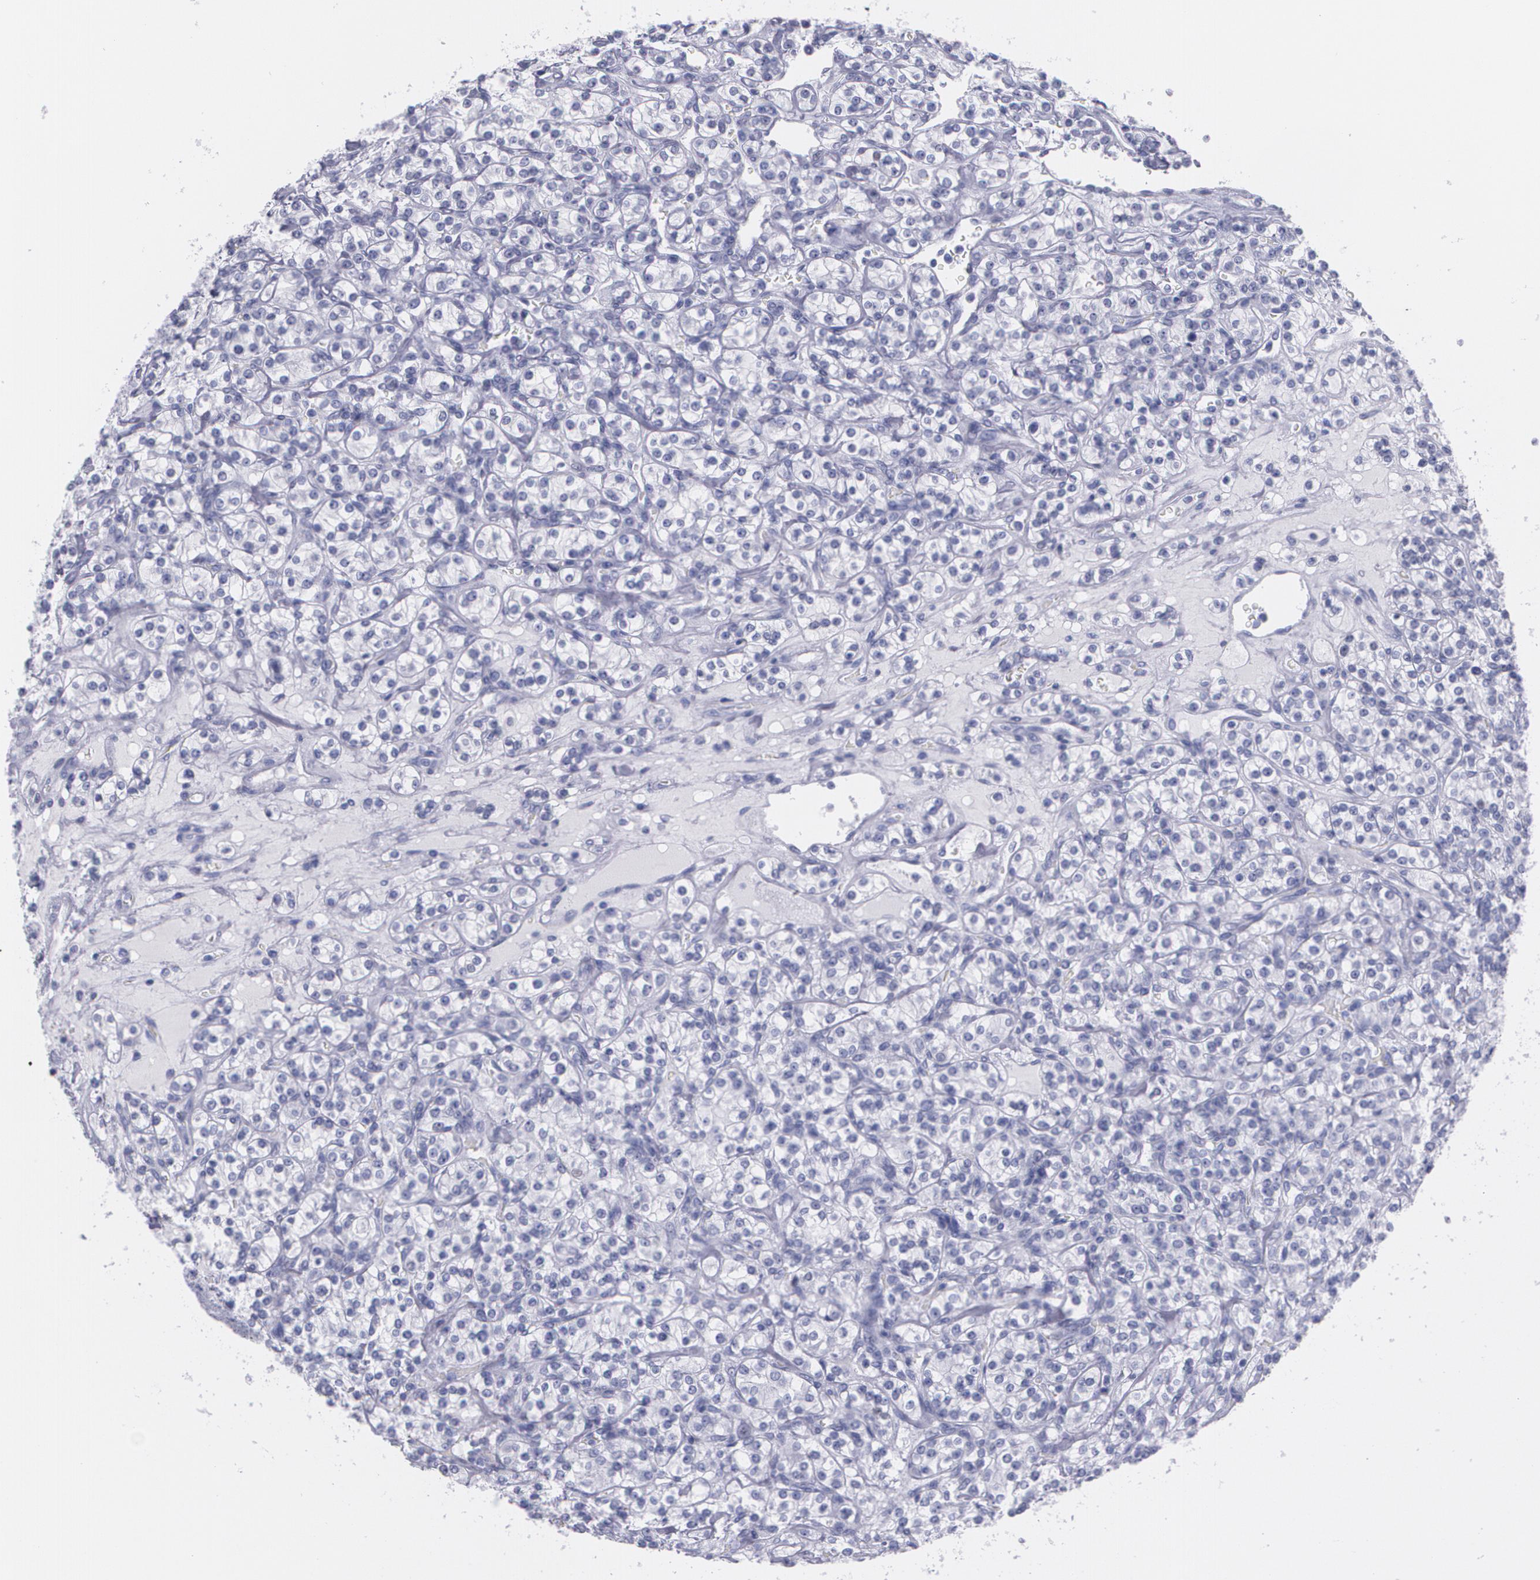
{"staining": {"intensity": "negative", "quantity": "none", "location": "none"}, "tissue": "renal cancer", "cell_type": "Tumor cells", "image_type": "cancer", "snomed": [{"axis": "morphology", "description": "Adenocarcinoma, NOS"}, {"axis": "topography", "description": "Kidney"}], "caption": "High power microscopy micrograph of an immunohistochemistry micrograph of renal adenocarcinoma, revealing no significant expression in tumor cells.", "gene": "TP53", "patient": {"sex": "male", "age": 77}}